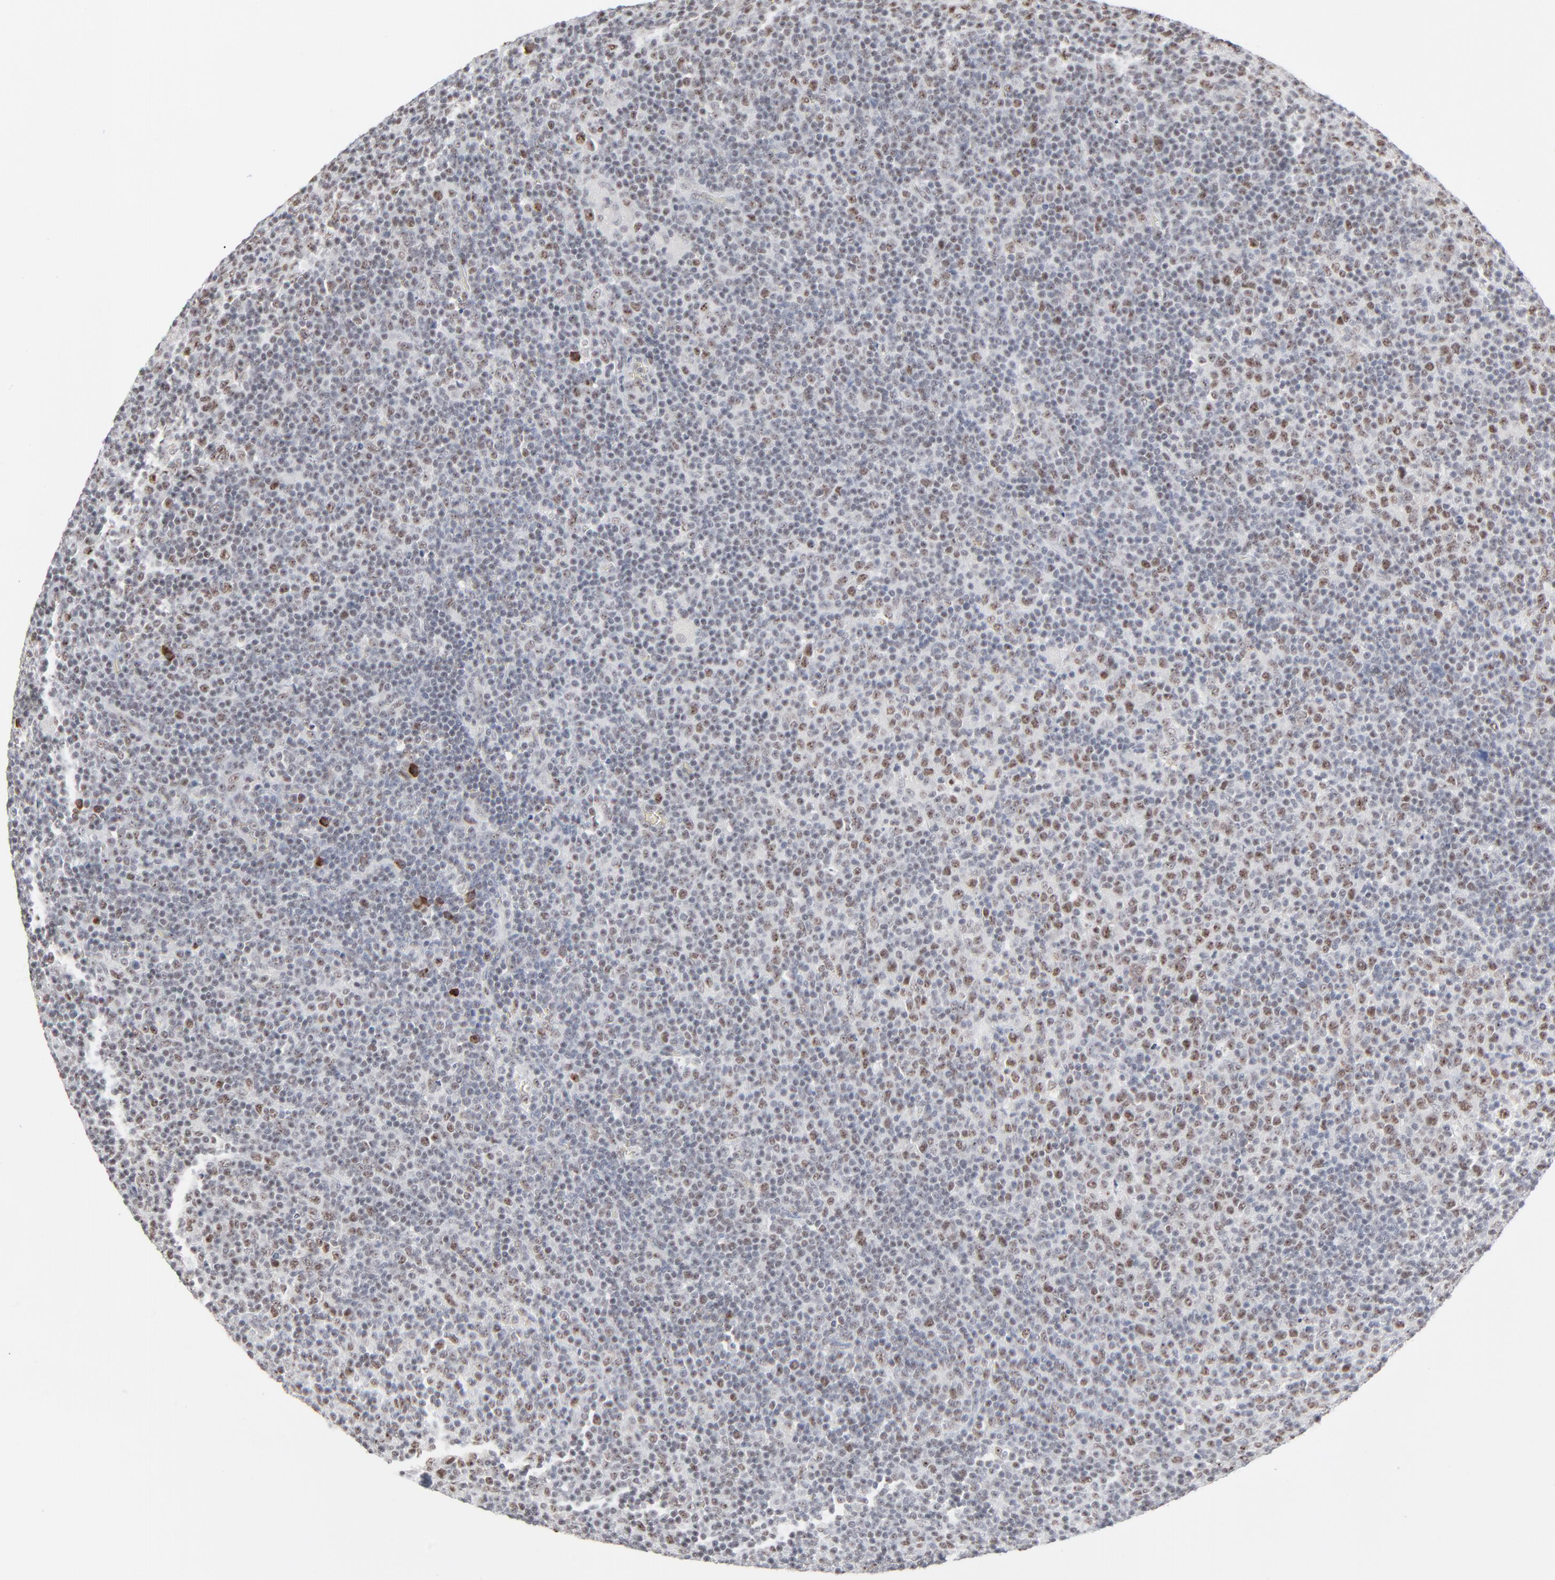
{"staining": {"intensity": "weak", "quantity": "<25%", "location": "nuclear"}, "tissue": "lymphoma", "cell_type": "Tumor cells", "image_type": "cancer", "snomed": [{"axis": "morphology", "description": "Malignant lymphoma, non-Hodgkin's type, Low grade"}, {"axis": "topography", "description": "Lymph node"}], "caption": "This histopathology image is of low-grade malignant lymphoma, non-Hodgkin's type stained with IHC to label a protein in brown with the nuclei are counter-stained blue. There is no staining in tumor cells.", "gene": "MPHOSPH6", "patient": {"sex": "male", "age": 70}}